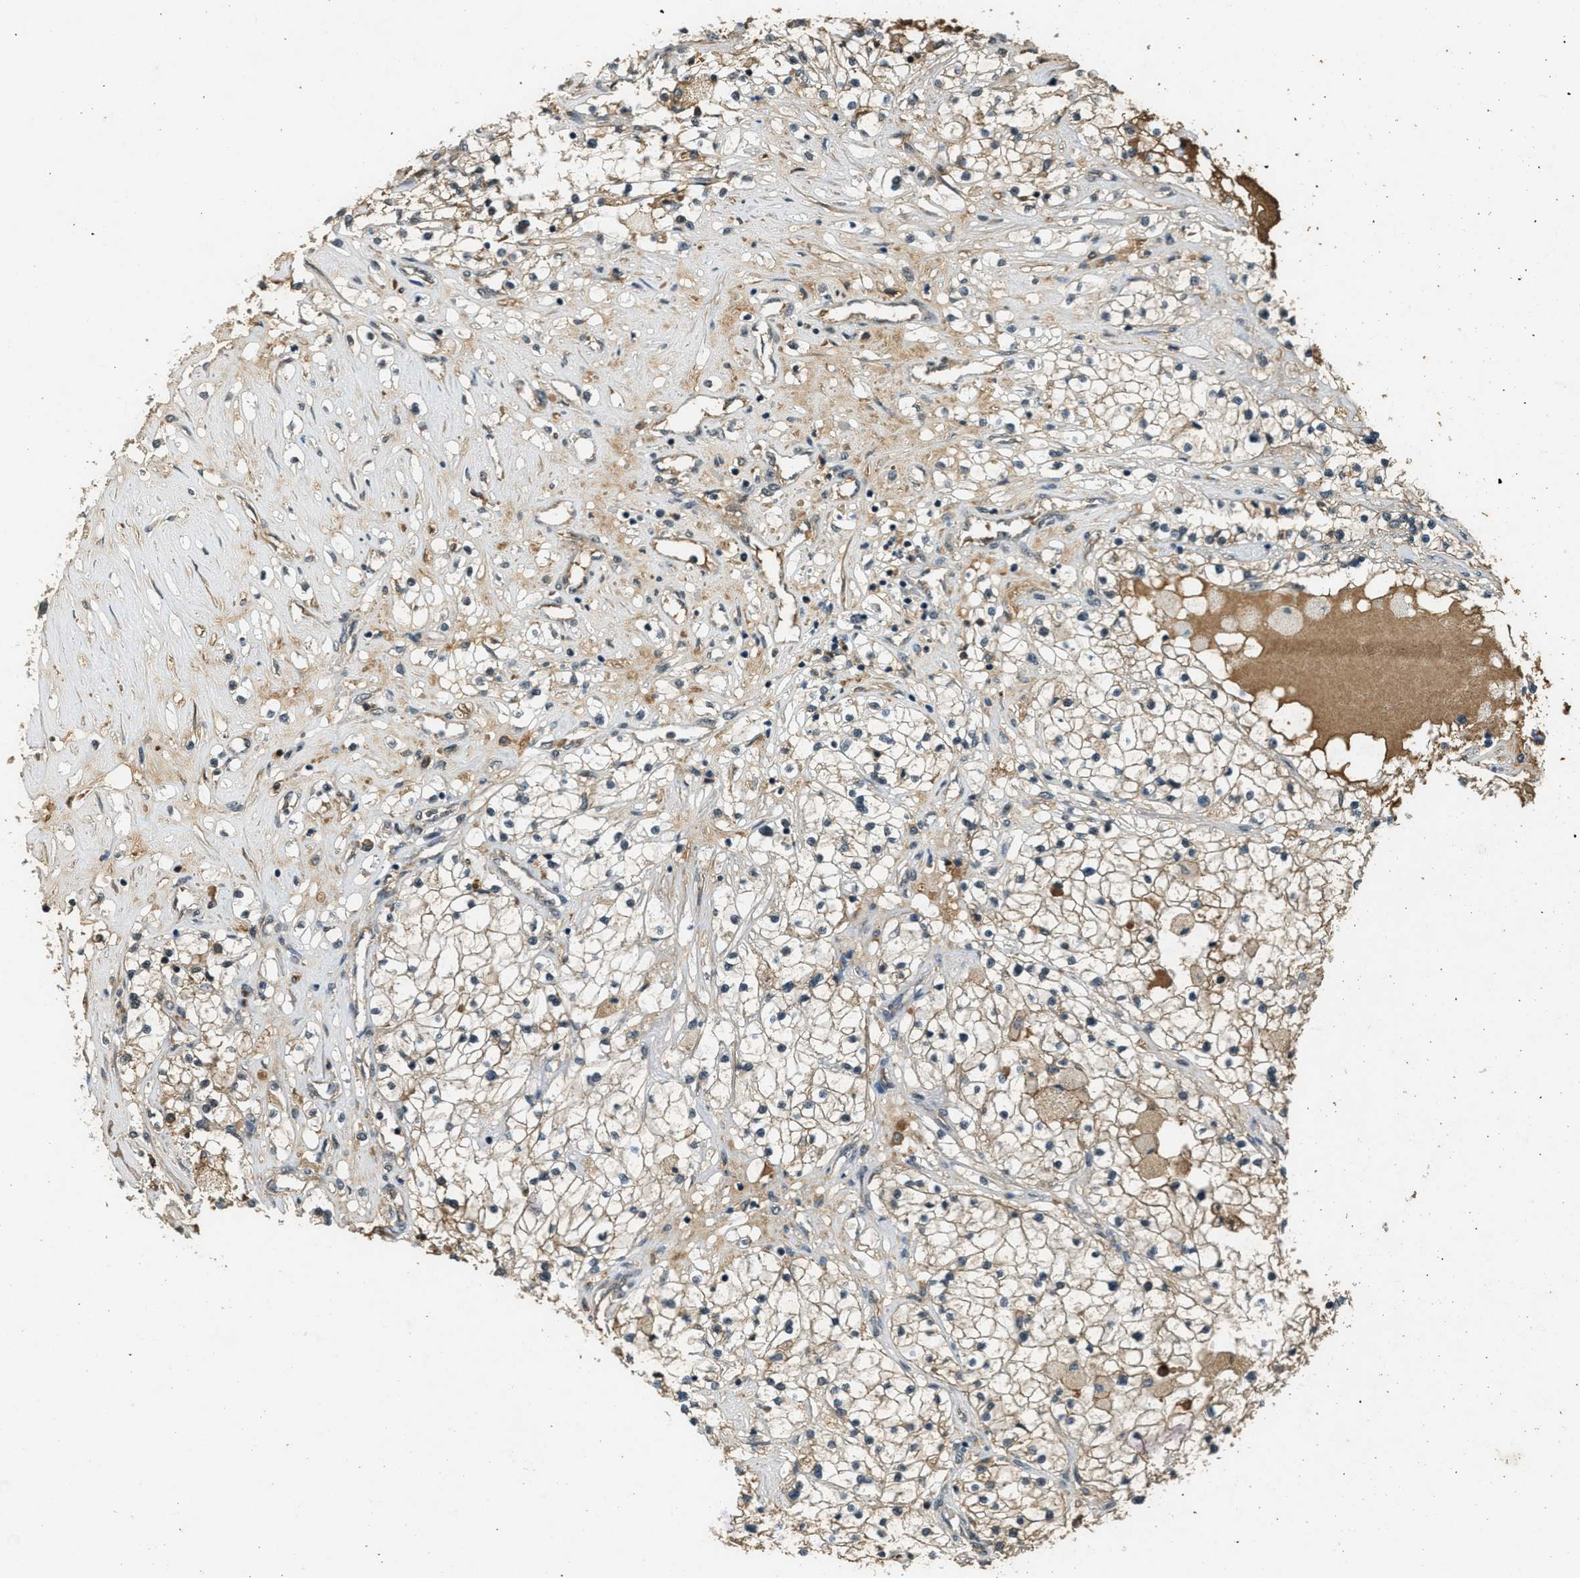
{"staining": {"intensity": "negative", "quantity": "none", "location": "none"}, "tissue": "renal cancer", "cell_type": "Tumor cells", "image_type": "cancer", "snomed": [{"axis": "morphology", "description": "Adenocarcinoma, NOS"}, {"axis": "topography", "description": "Kidney"}], "caption": "There is no significant staining in tumor cells of renal cancer (adenocarcinoma). (DAB IHC, high magnification).", "gene": "ZNF148", "patient": {"sex": "male", "age": 68}}